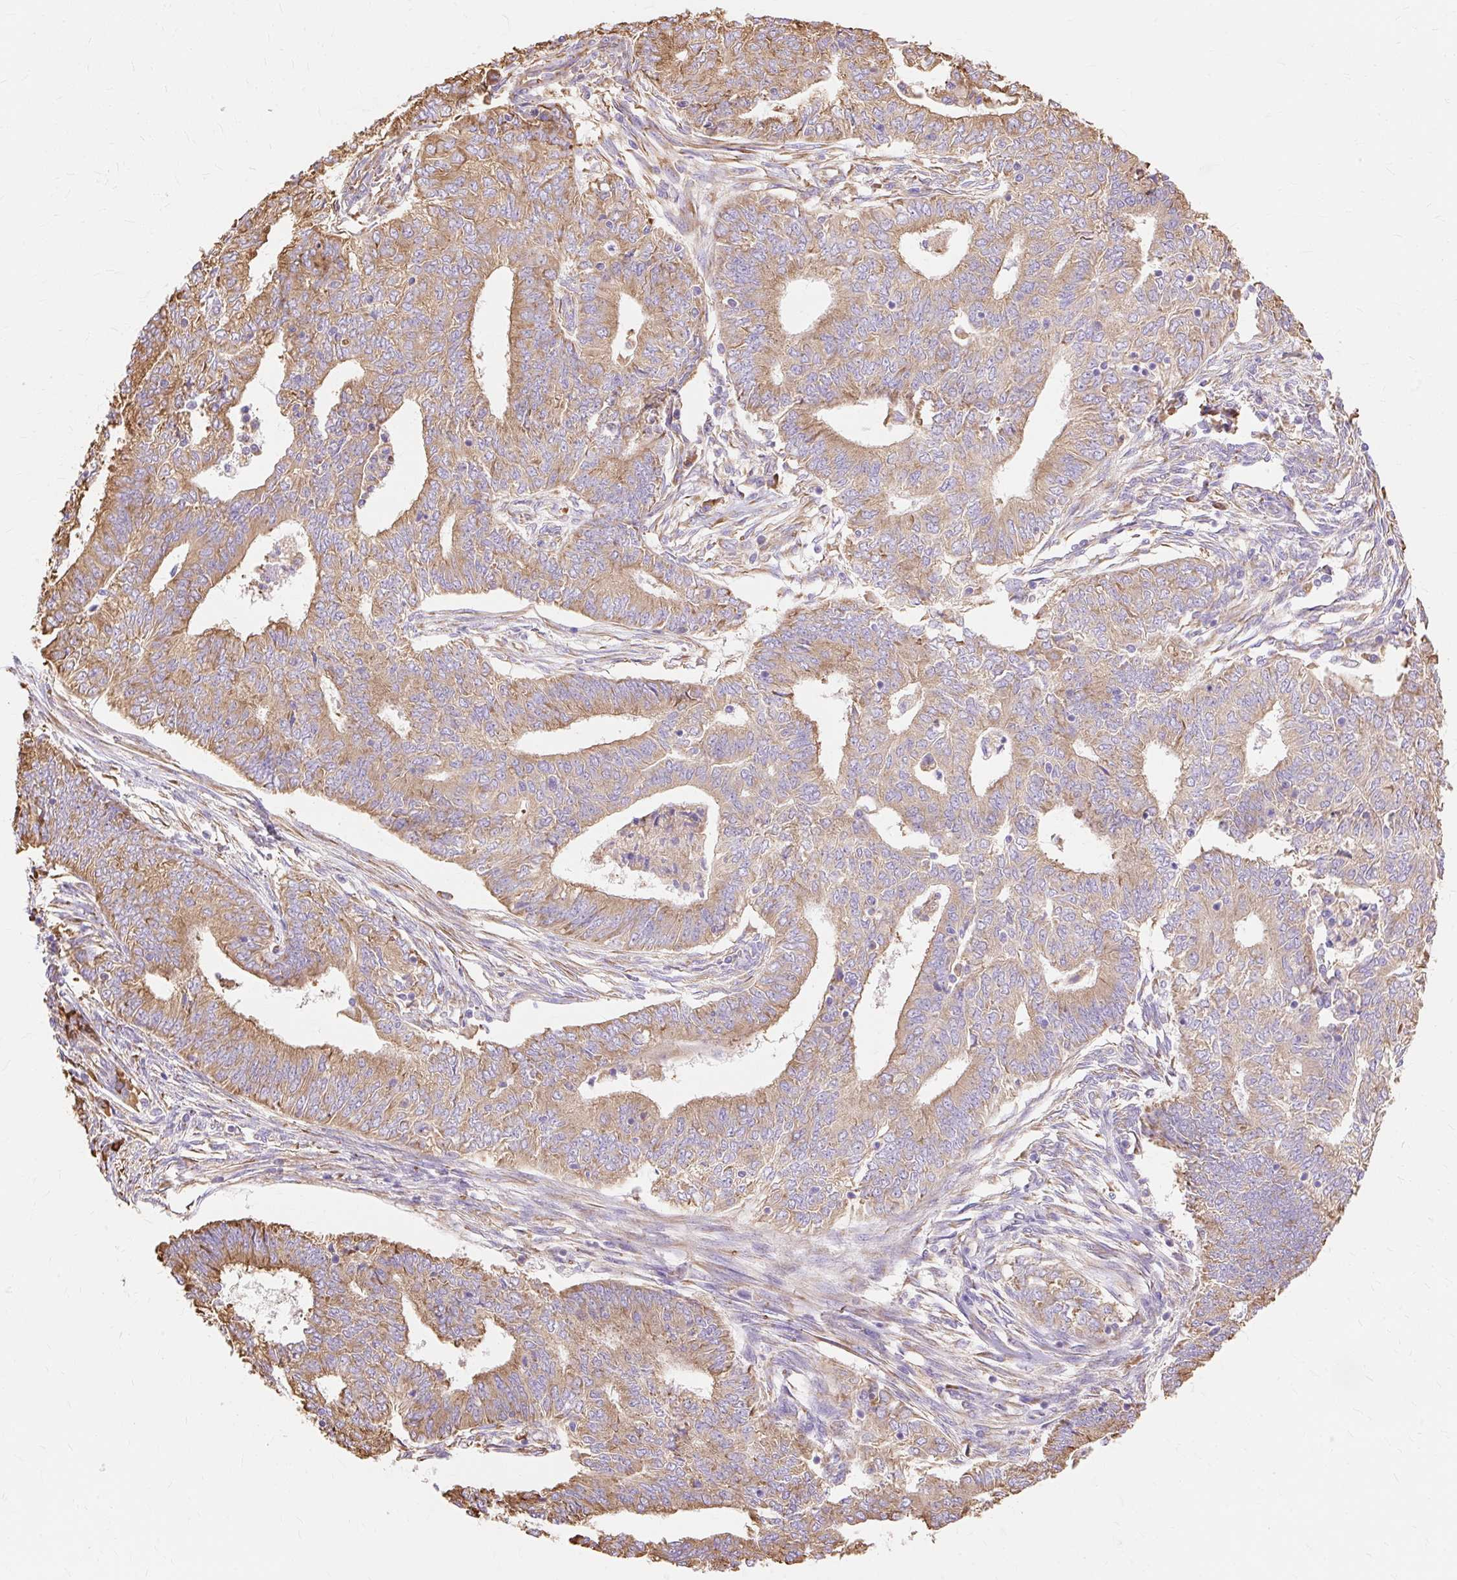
{"staining": {"intensity": "moderate", "quantity": ">75%", "location": "cytoplasmic/membranous"}, "tissue": "endometrial cancer", "cell_type": "Tumor cells", "image_type": "cancer", "snomed": [{"axis": "morphology", "description": "Adenocarcinoma, NOS"}, {"axis": "topography", "description": "Endometrium"}], "caption": "The histopathology image reveals a brown stain indicating the presence of a protein in the cytoplasmic/membranous of tumor cells in endometrial cancer.", "gene": "RPS17", "patient": {"sex": "female", "age": 62}}